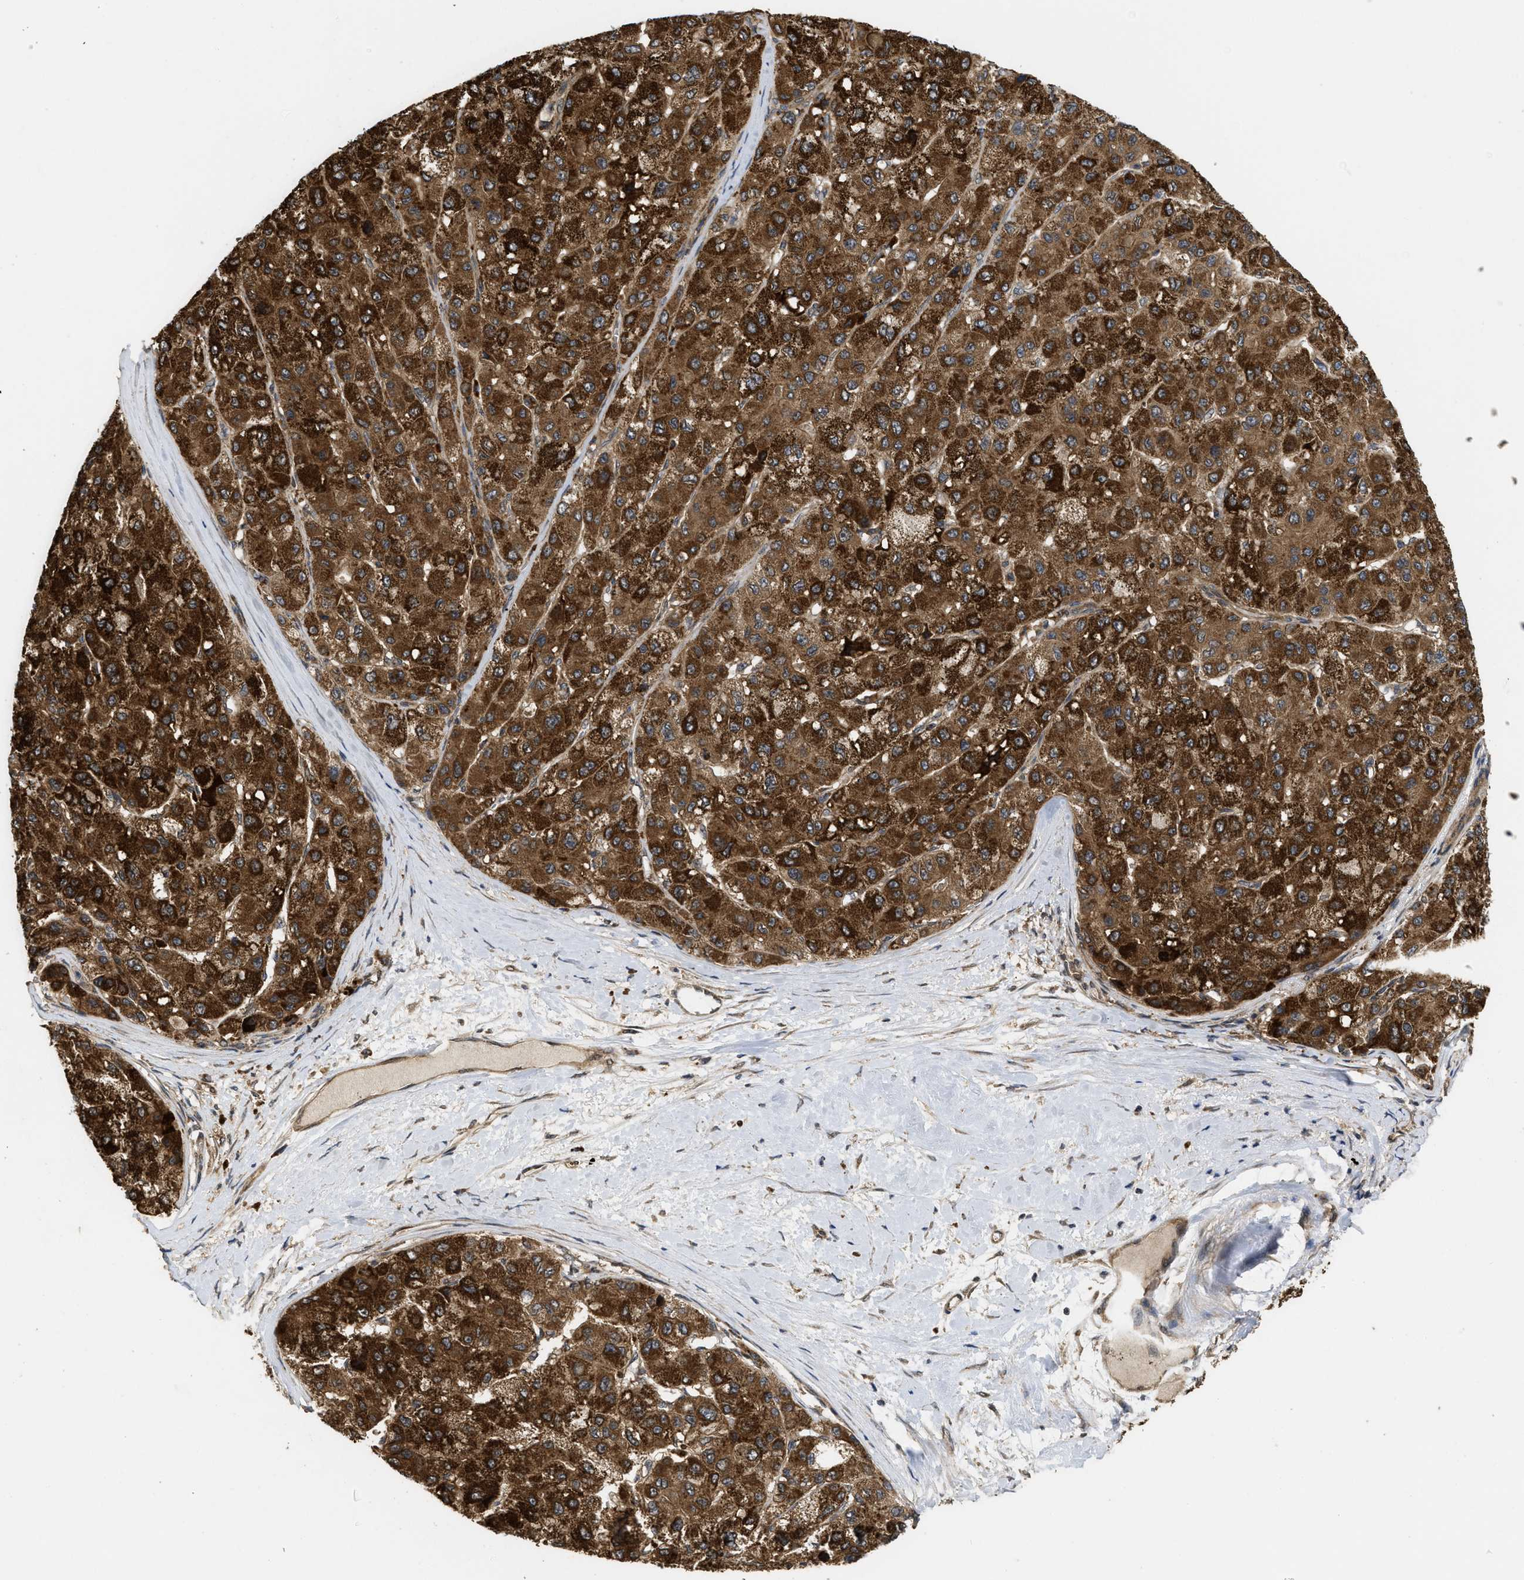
{"staining": {"intensity": "strong", "quantity": ">75%", "location": "cytoplasmic/membranous"}, "tissue": "liver cancer", "cell_type": "Tumor cells", "image_type": "cancer", "snomed": [{"axis": "morphology", "description": "Carcinoma, Hepatocellular, NOS"}, {"axis": "topography", "description": "Liver"}], "caption": "DAB immunohistochemical staining of human liver cancer (hepatocellular carcinoma) reveals strong cytoplasmic/membranous protein expression in approximately >75% of tumor cells. (DAB (3,3'-diaminobenzidine) IHC with brightfield microscopy, high magnification).", "gene": "FZD6", "patient": {"sex": "male", "age": 80}}